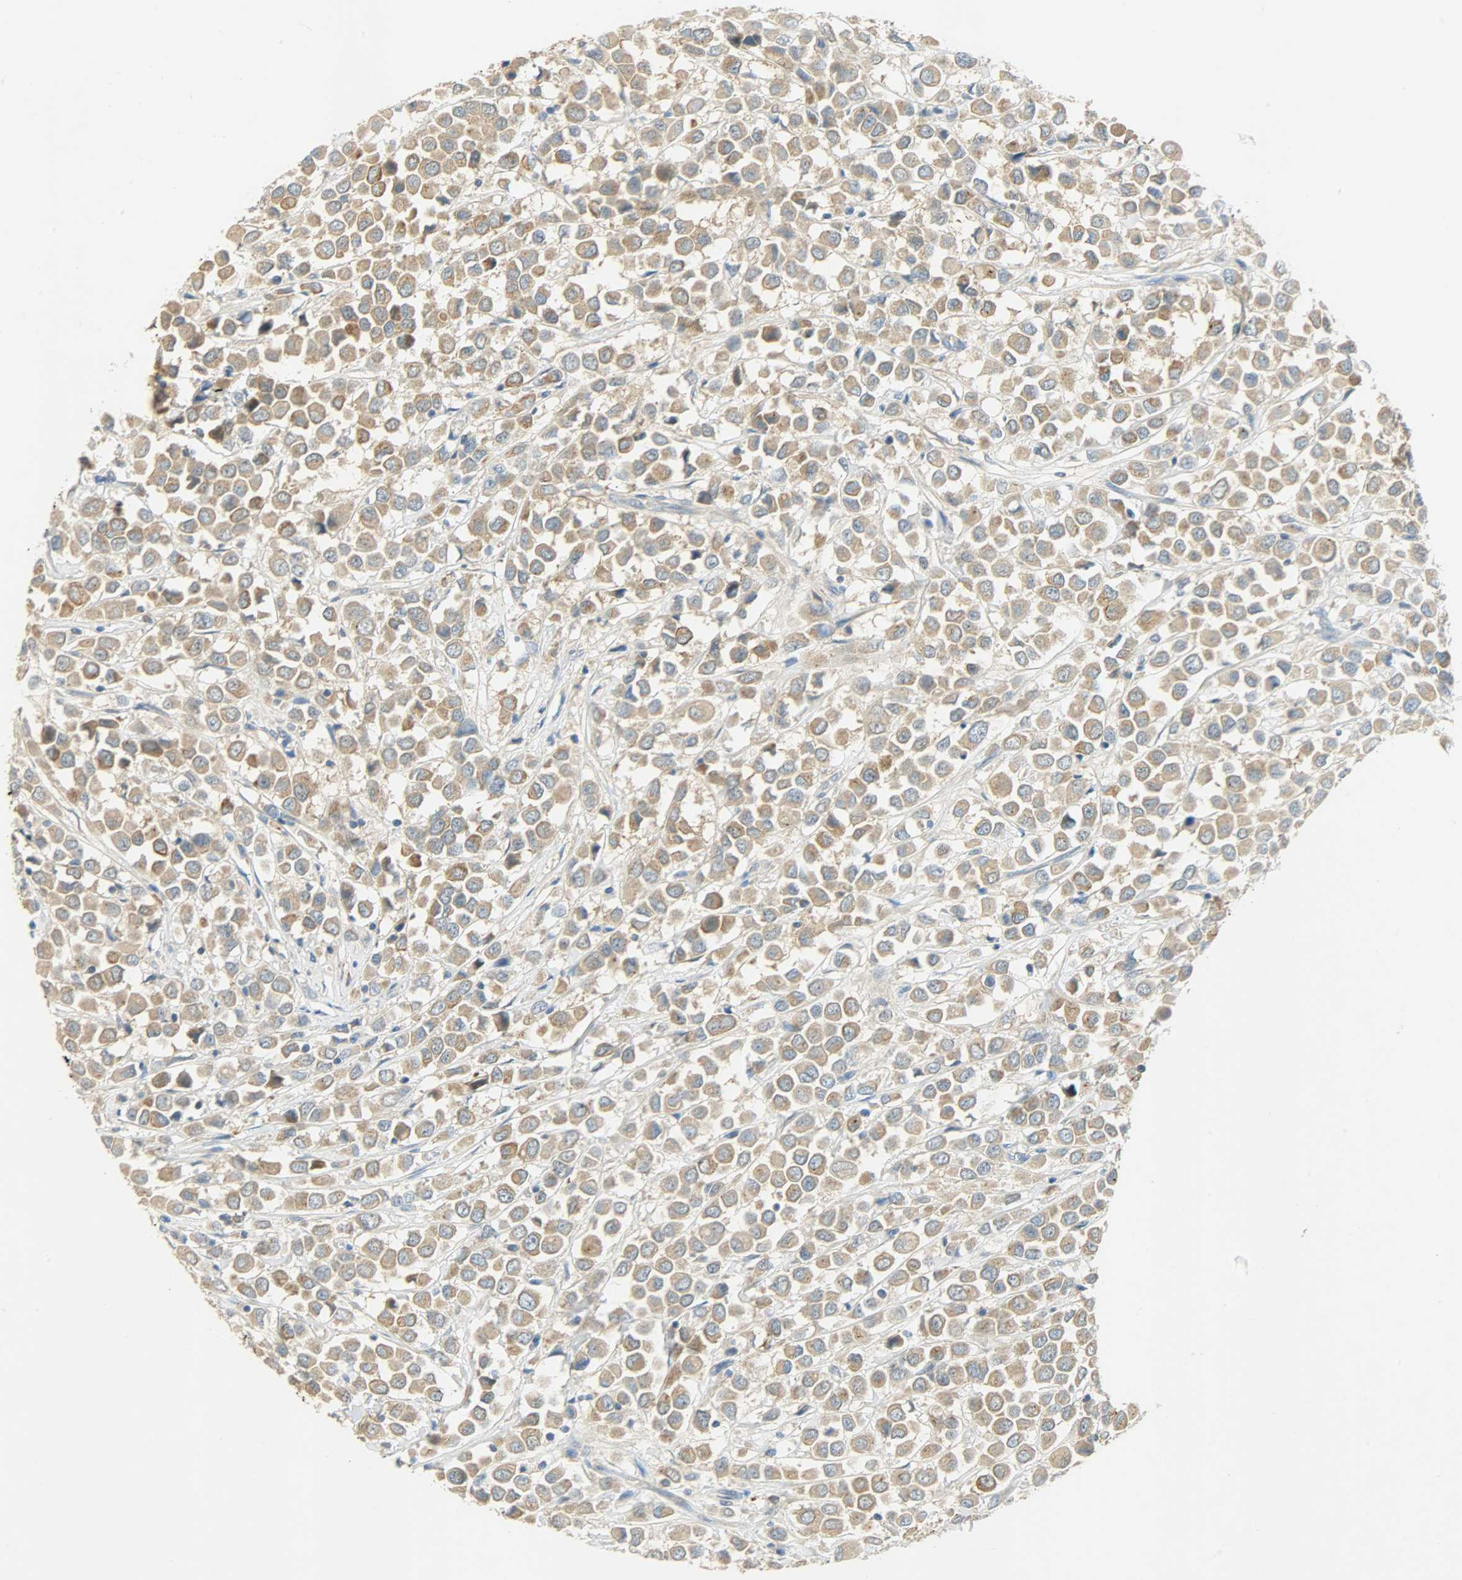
{"staining": {"intensity": "moderate", "quantity": ">75%", "location": "cytoplasmic/membranous"}, "tissue": "breast cancer", "cell_type": "Tumor cells", "image_type": "cancer", "snomed": [{"axis": "morphology", "description": "Duct carcinoma"}, {"axis": "topography", "description": "Breast"}], "caption": "IHC of human intraductal carcinoma (breast) reveals medium levels of moderate cytoplasmic/membranous staining in approximately >75% of tumor cells.", "gene": "DSG2", "patient": {"sex": "female", "age": 61}}